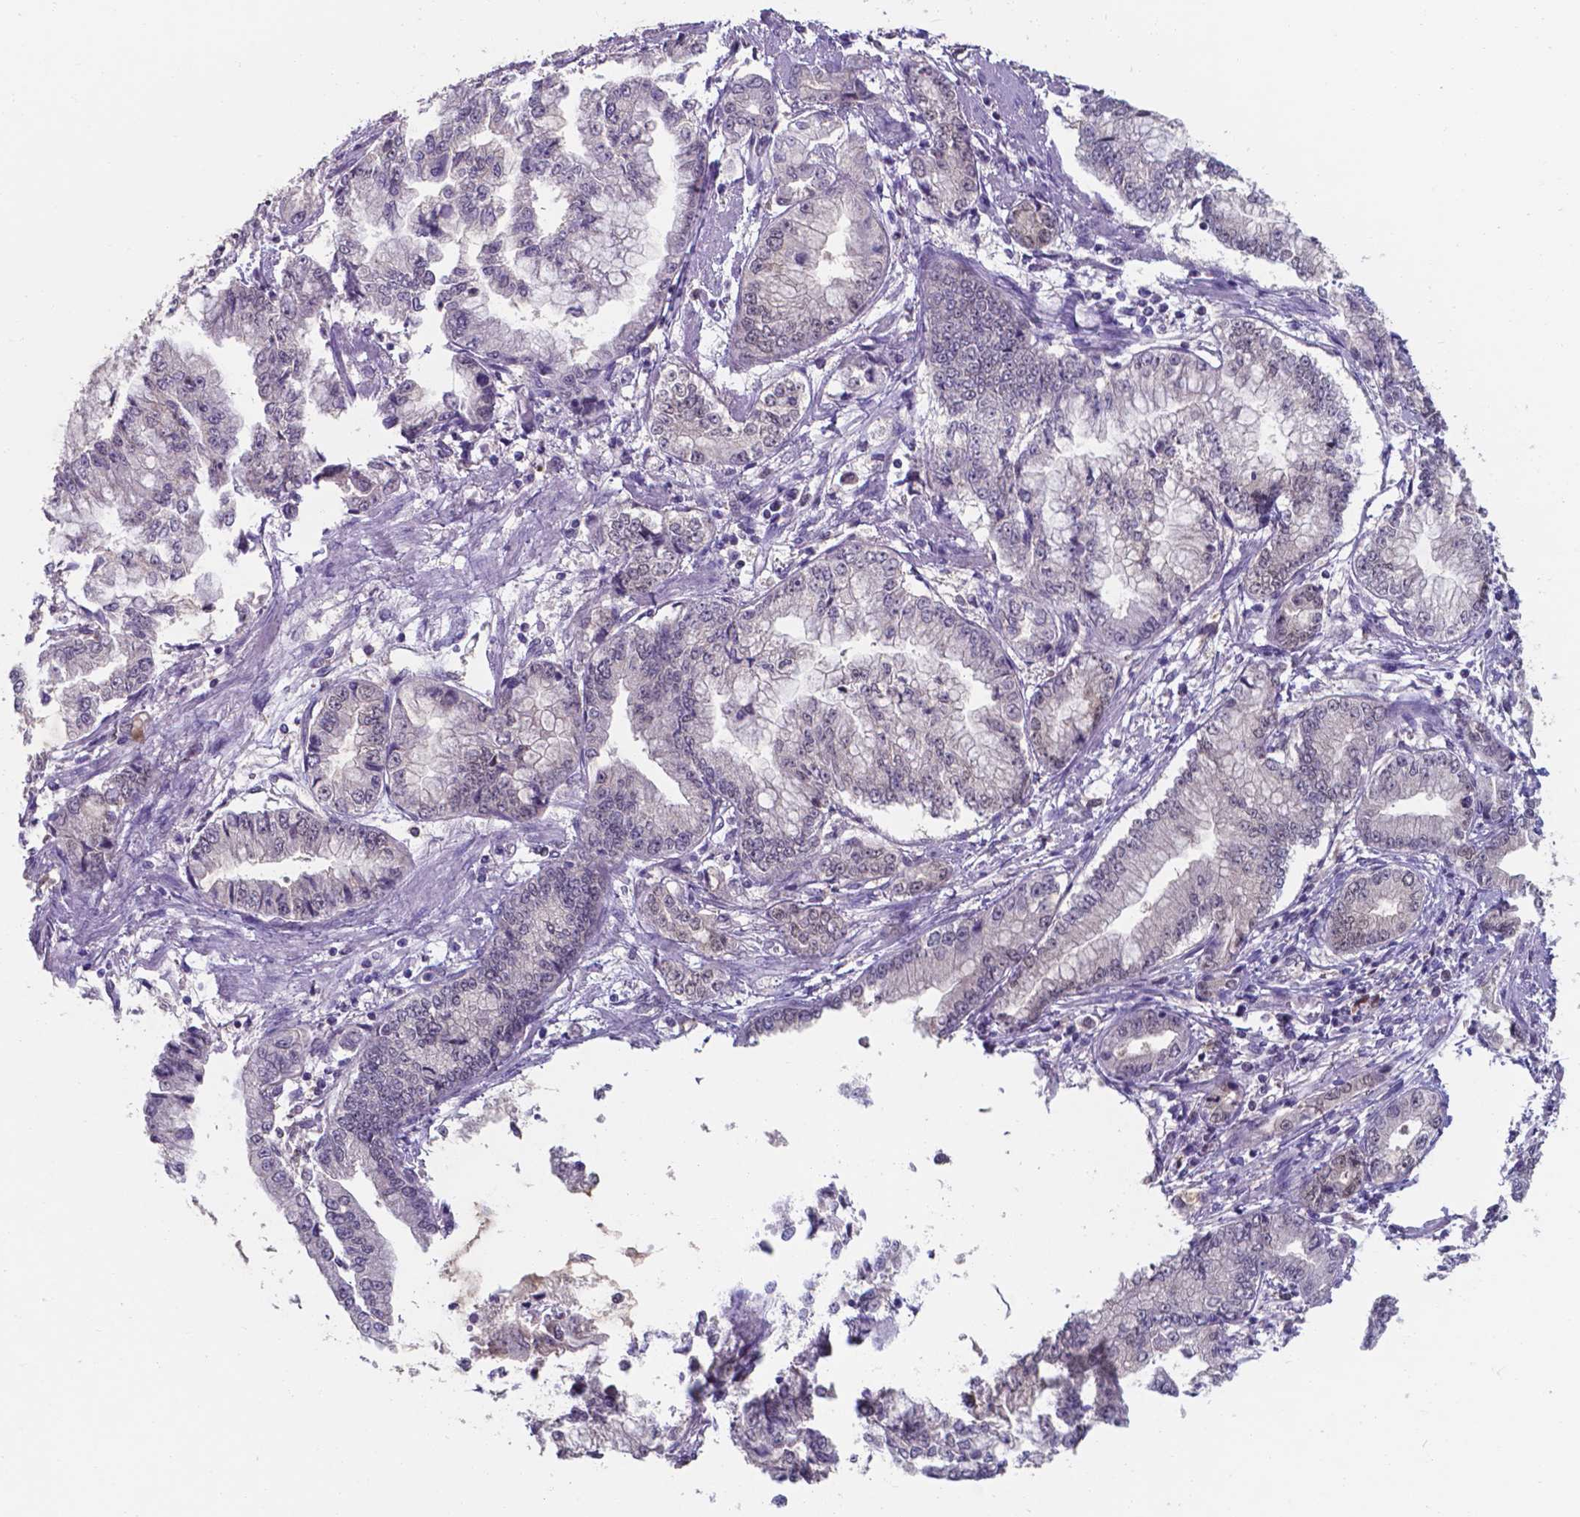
{"staining": {"intensity": "negative", "quantity": "none", "location": "none"}, "tissue": "stomach cancer", "cell_type": "Tumor cells", "image_type": "cancer", "snomed": [{"axis": "morphology", "description": "Adenocarcinoma, NOS"}, {"axis": "topography", "description": "Stomach, upper"}], "caption": "Immunohistochemistry (IHC) histopathology image of neoplastic tissue: human stomach cancer (adenocarcinoma) stained with DAB displays no significant protein staining in tumor cells.", "gene": "UBE2E2", "patient": {"sex": "female", "age": 74}}